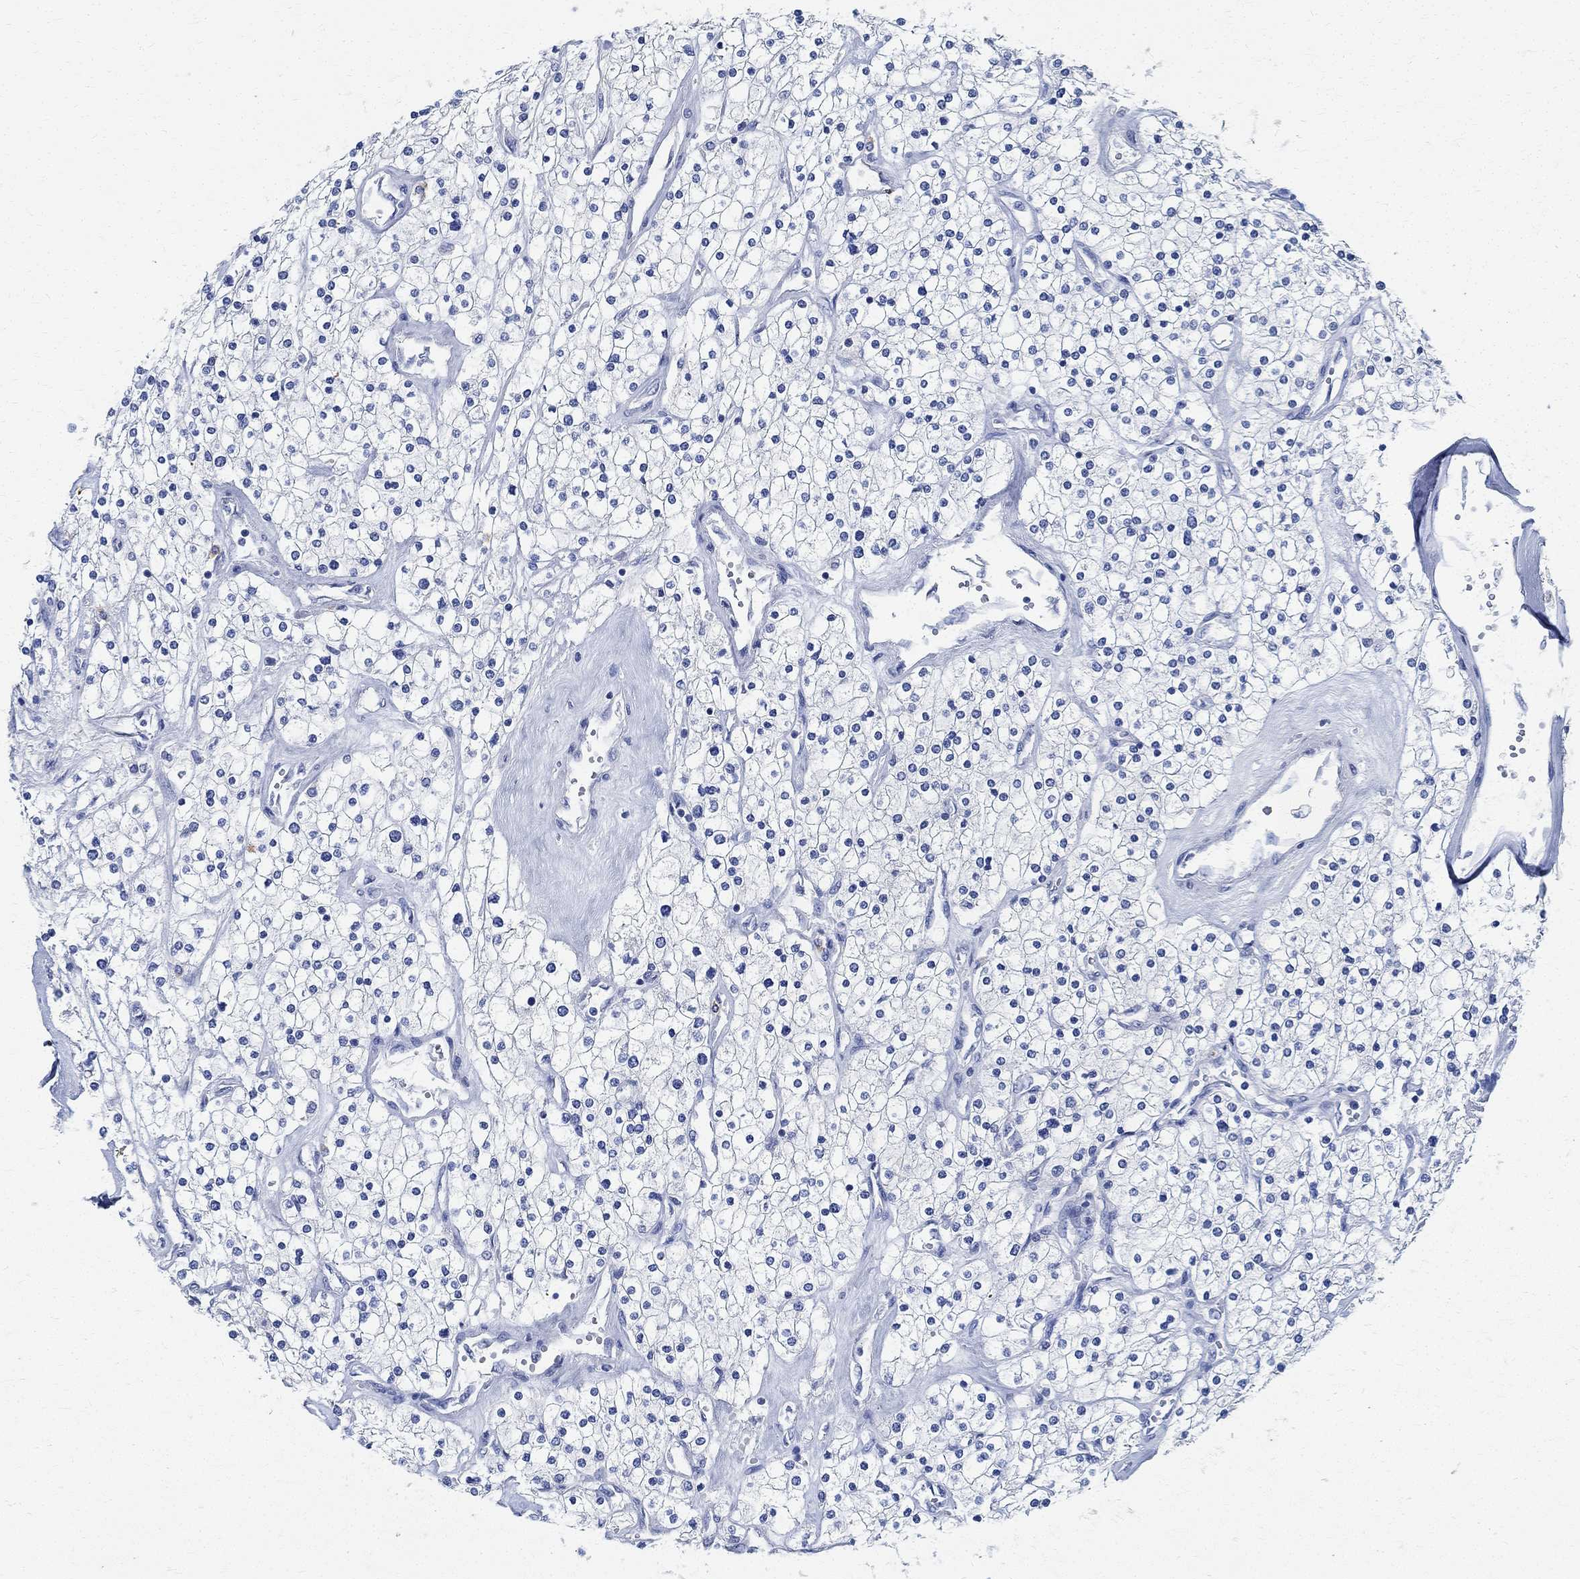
{"staining": {"intensity": "negative", "quantity": "none", "location": "none"}, "tissue": "renal cancer", "cell_type": "Tumor cells", "image_type": "cancer", "snomed": [{"axis": "morphology", "description": "Adenocarcinoma, NOS"}, {"axis": "topography", "description": "Kidney"}], "caption": "Human renal cancer (adenocarcinoma) stained for a protein using immunohistochemistry displays no positivity in tumor cells.", "gene": "PRX", "patient": {"sex": "male", "age": 80}}